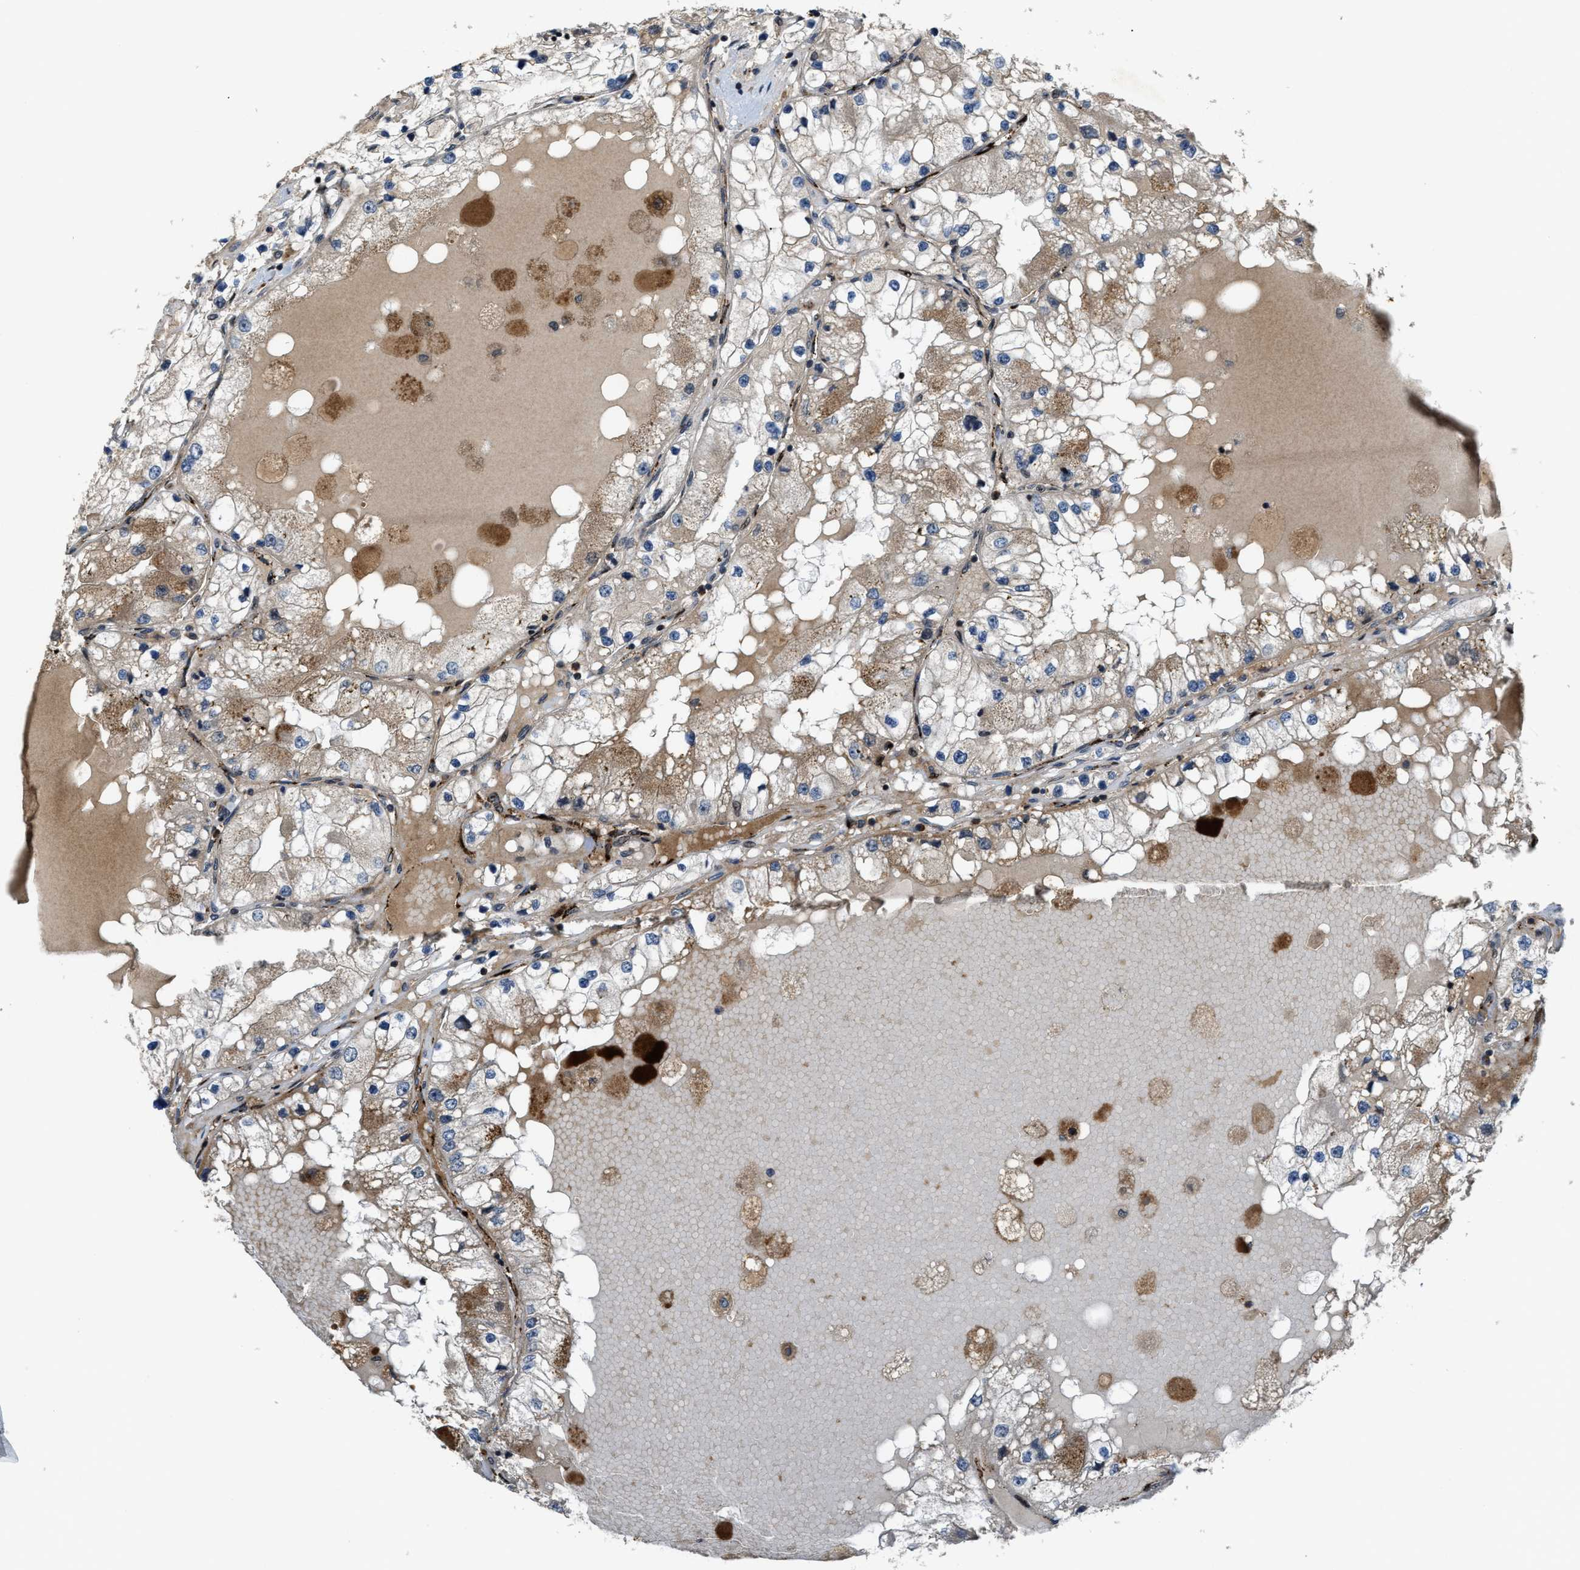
{"staining": {"intensity": "weak", "quantity": "<25%", "location": "cytoplasmic/membranous"}, "tissue": "renal cancer", "cell_type": "Tumor cells", "image_type": "cancer", "snomed": [{"axis": "morphology", "description": "Adenocarcinoma, NOS"}, {"axis": "topography", "description": "Kidney"}], "caption": "Immunohistochemistry (IHC) of human adenocarcinoma (renal) exhibits no expression in tumor cells. (Immunohistochemistry (IHC), brightfield microscopy, high magnification).", "gene": "DPF2", "patient": {"sex": "male", "age": 68}}